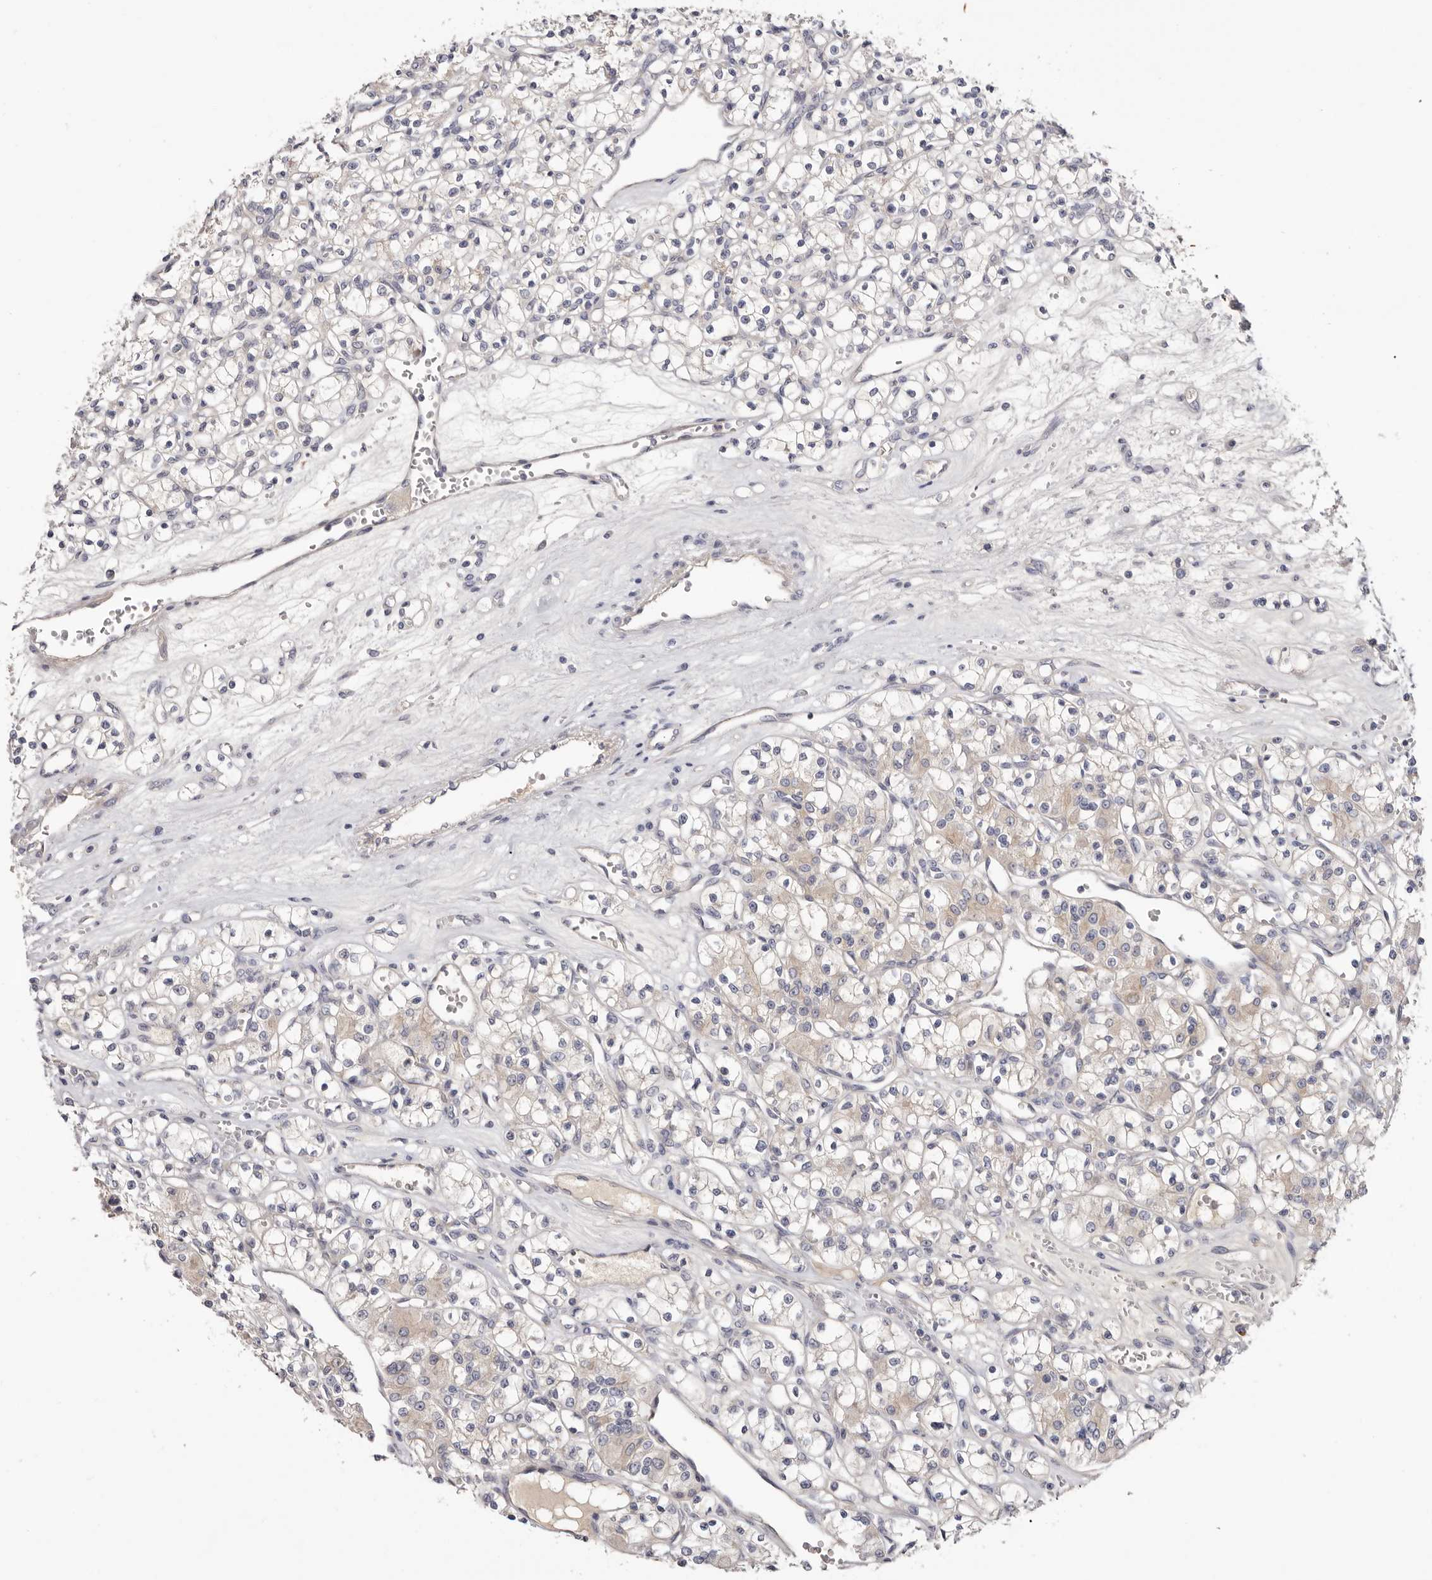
{"staining": {"intensity": "negative", "quantity": "none", "location": "none"}, "tissue": "renal cancer", "cell_type": "Tumor cells", "image_type": "cancer", "snomed": [{"axis": "morphology", "description": "Adenocarcinoma, NOS"}, {"axis": "topography", "description": "Kidney"}], "caption": "The IHC histopathology image has no significant staining in tumor cells of renal cancer (adenocarcinoma) tissue. (DAB immunohistochemistry (IHC) visualized using brightfield microscopy, high magnification).", "gene": "STK16", "patient": {"sex": "female", "age": 59}}